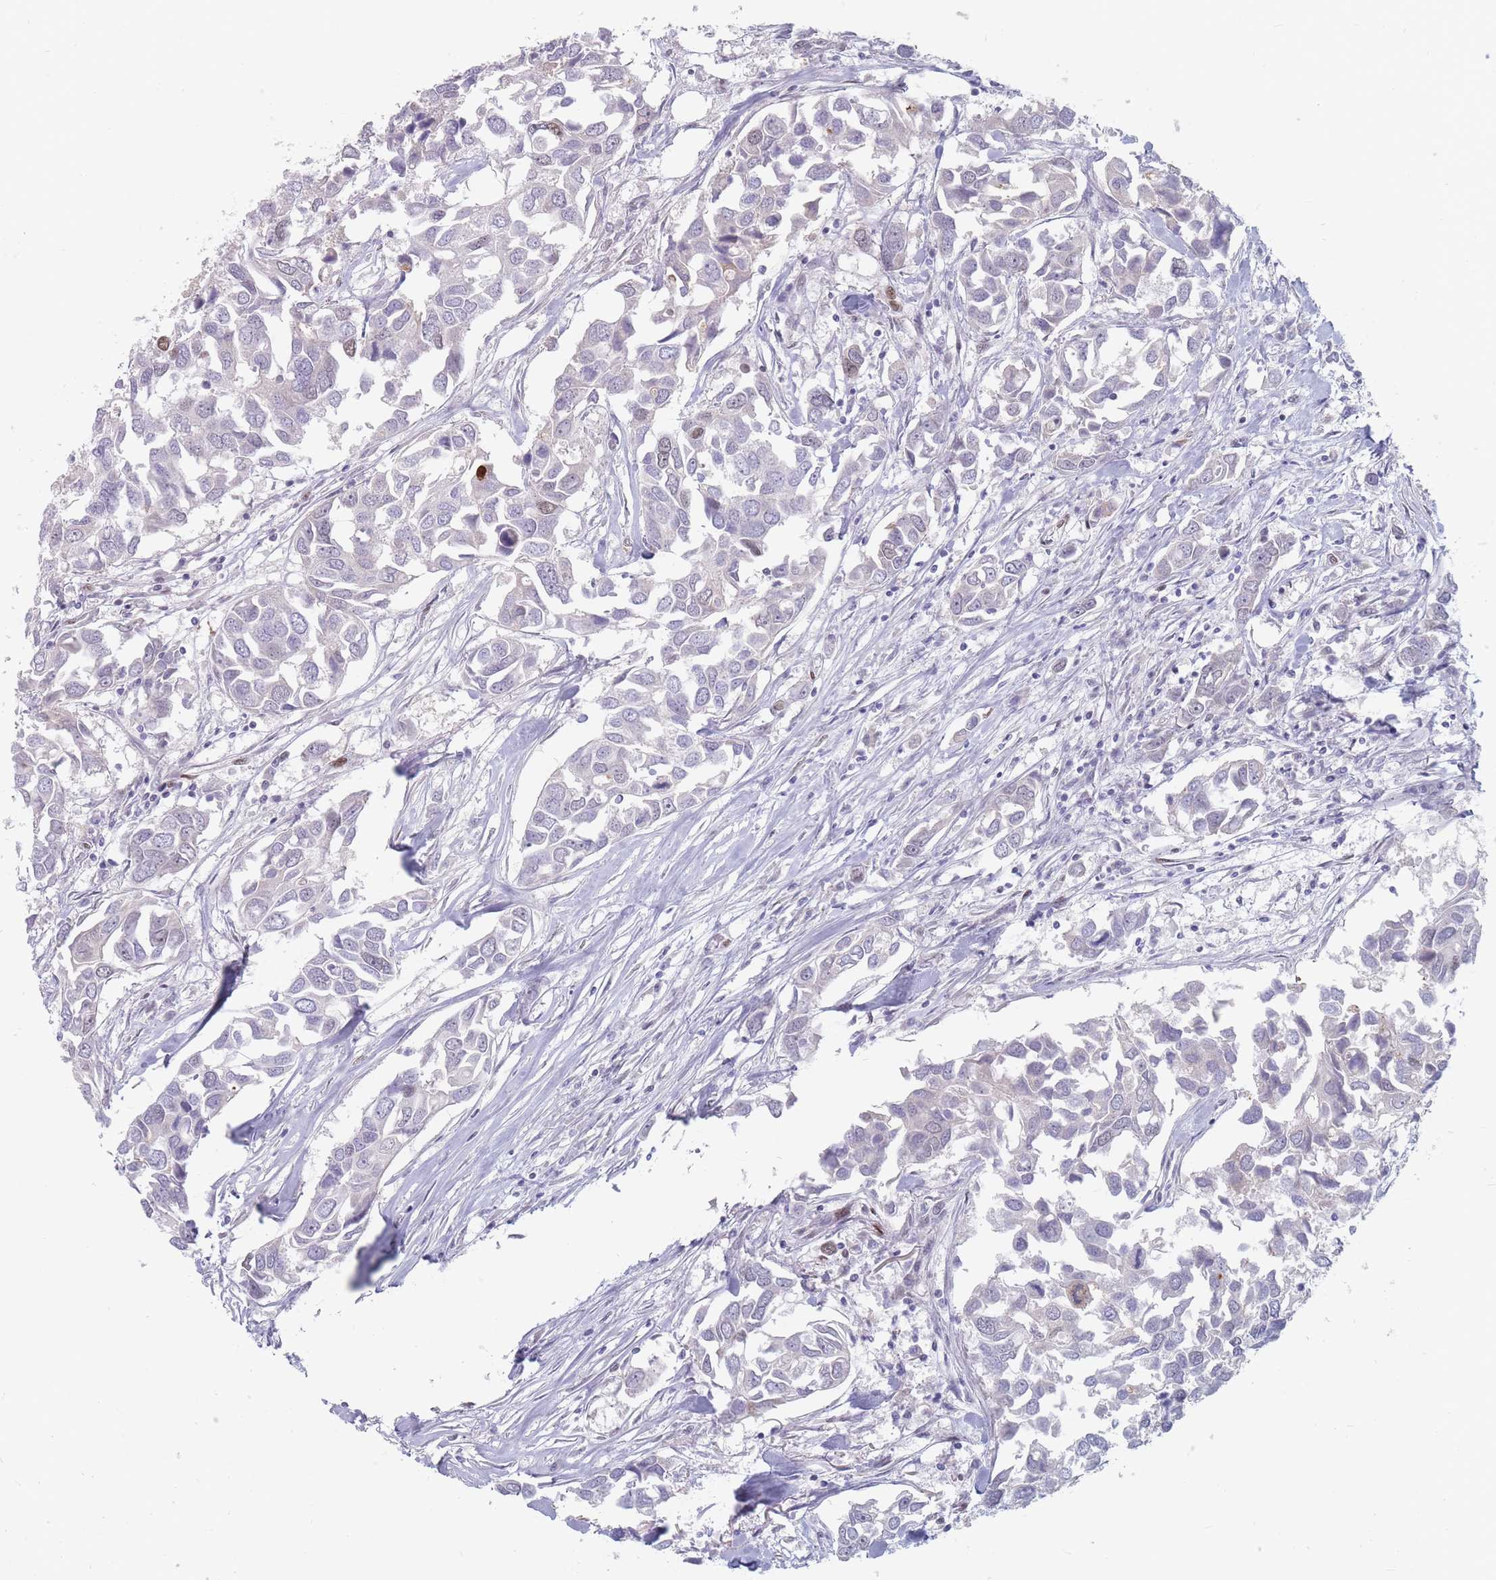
{"staining": {"intensity": "moderate", "quantity": "<25%", "location": "nuclear"}, "tissue": "breast cancer", "cell_type": "Tumor cells", "image_type": "cancer", "snomed": [{"axis": "morphology", "description": "Duct carcinoma"}, {"axis": "topography", "description": "Breast"}], "caption": "An IHC photomicrograph of tumor tissue is shown. Protein staining in brown labels moderate nuclear positivity in breast invasive ductal carcinoma within tumor cells. (DAB (3,3'-diaminobenzidine) IHC, brown staining for protein, blue staining for nuclei).", "gene": "SAFB2", "patient": {"sex": "female", "age": 83}}